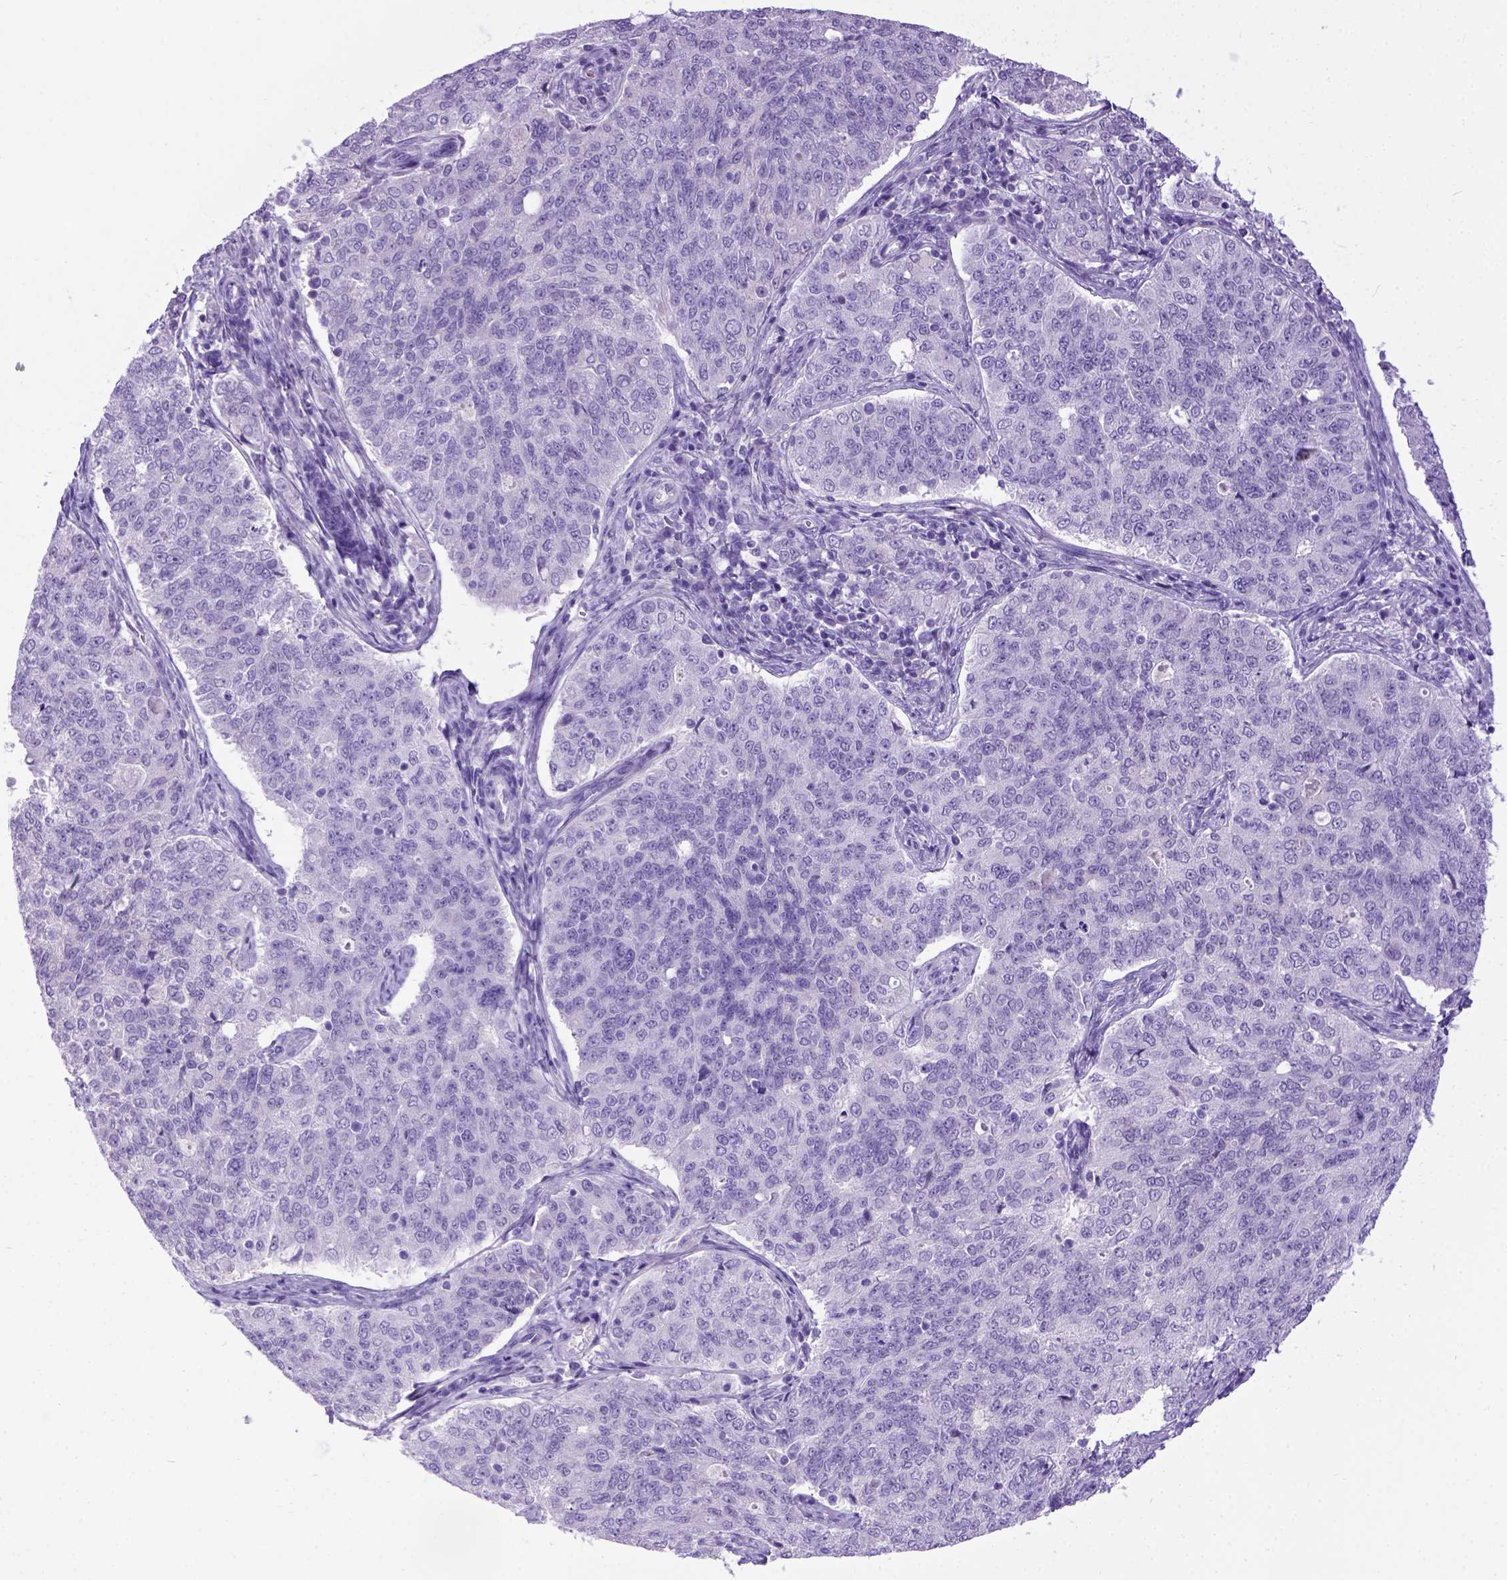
{"staining": {"intensity": "negative", "quantity": "none", "location": "none"}, "tissue": "endometrial cancer", "cell_type": "Tumor cells", "image_type": "cancer", "snomed": [{"axis": "morphology", "description": "Adenocarcinoma, NOS"}, {"axis": "topography", "description": "Endometrium"}], "caption": "The histopathology image reveals no significant expression in tumor cells of endometrial adenocarcinoma.", "gene": "IGF2", "patient": {"sex": "female", "age": 43}}